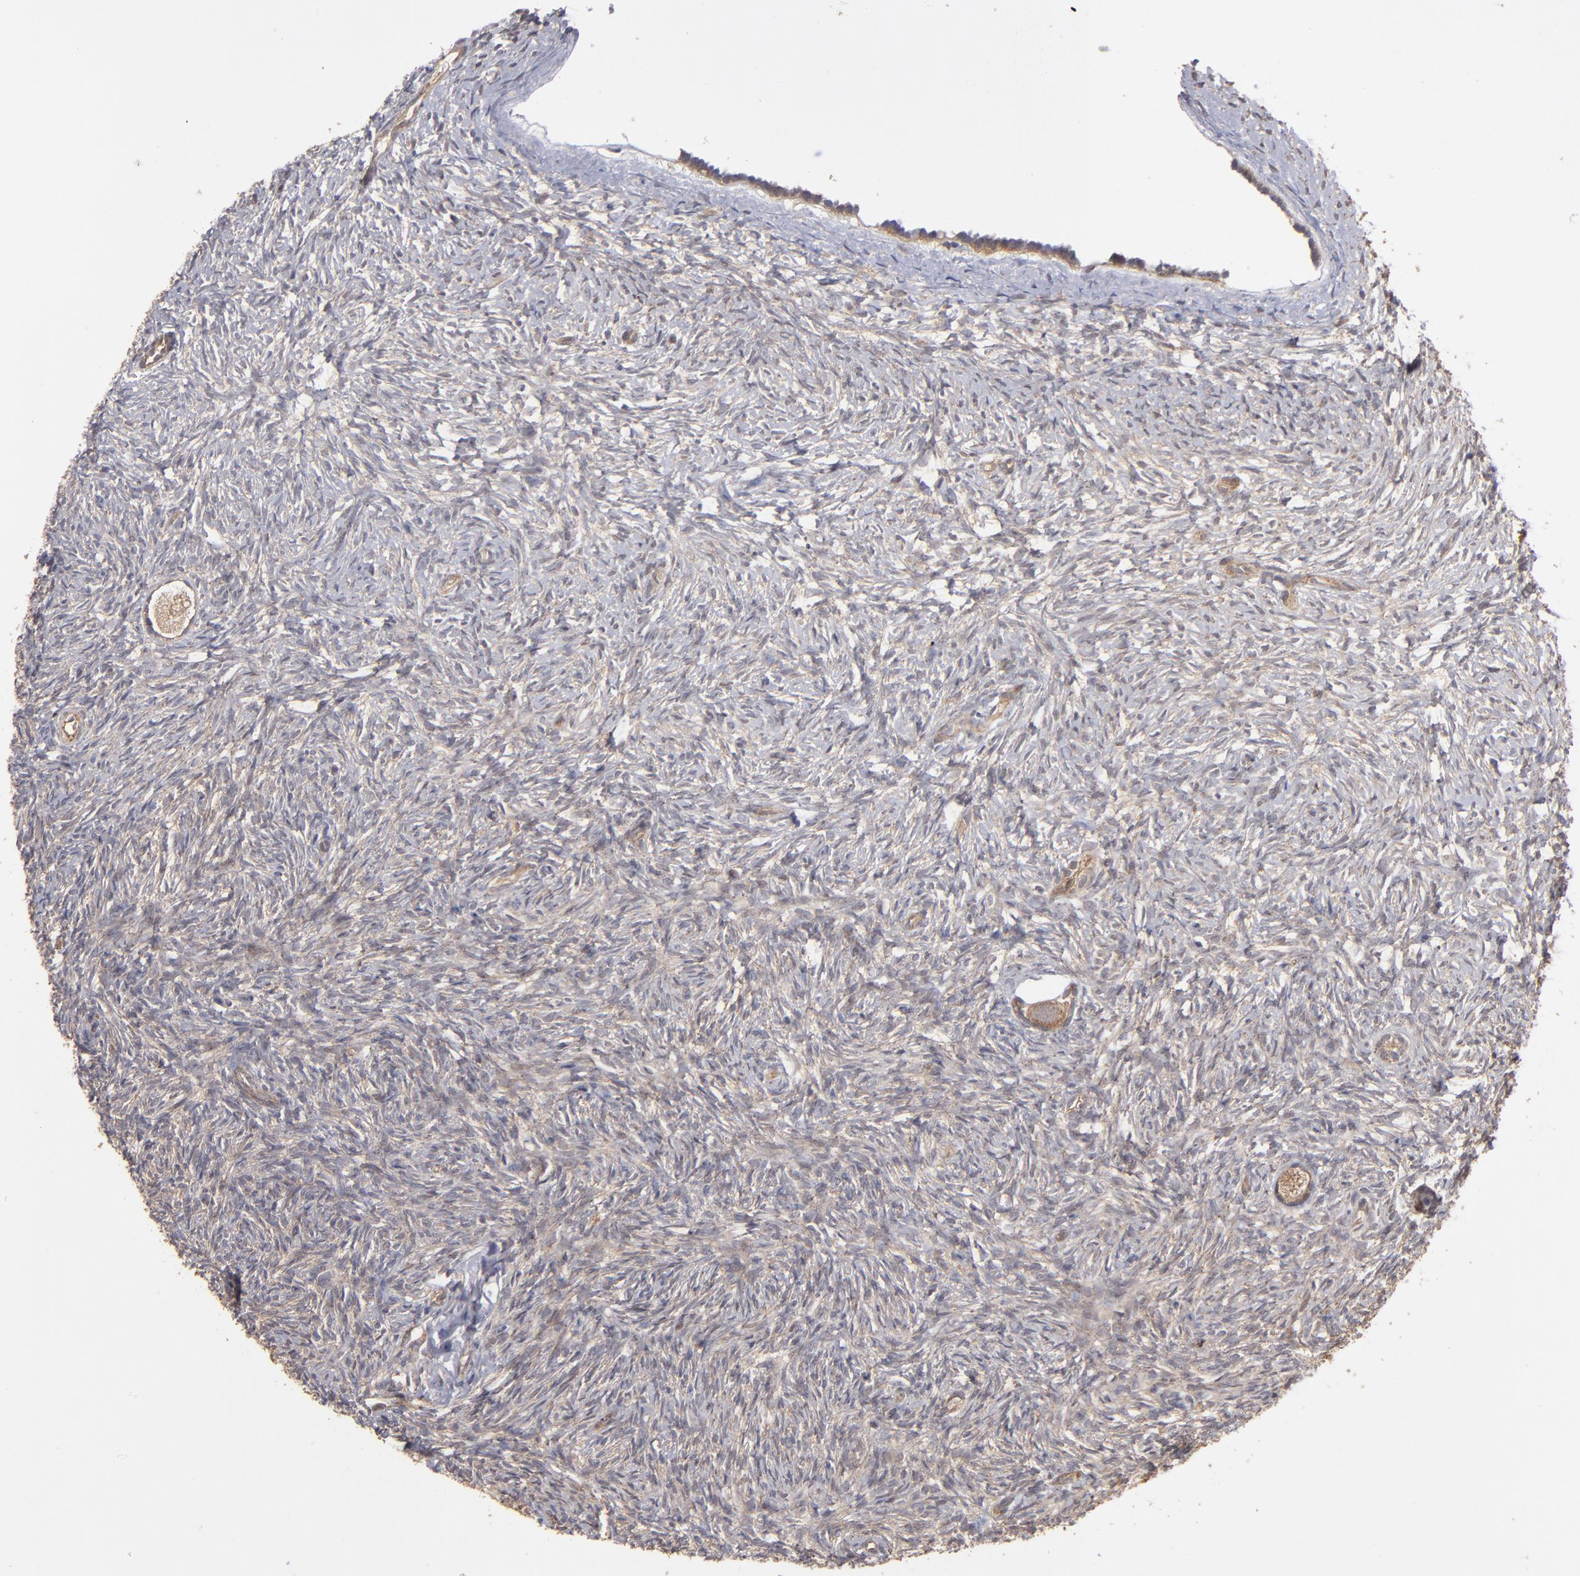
{"staining": {"intensity": "moderate", "quantity": ">75%", "location": "cytoplasmic/membranous"}, "tissue": "ovary", "cell_type": "Follicle cells", "image_type": "normal", "snomed": [{"axis": "morphology", "description": "Normal tissue, NOS"}, {"axis": "topography", "description": "Ovary"}], "caption": "A brown stain shows moderate cytoplasmic/membranous staining of a protein in follicle cells of benign human ovary.", "gene": "BDKRB1", "patient": {"sex": "female", "age": 35}}